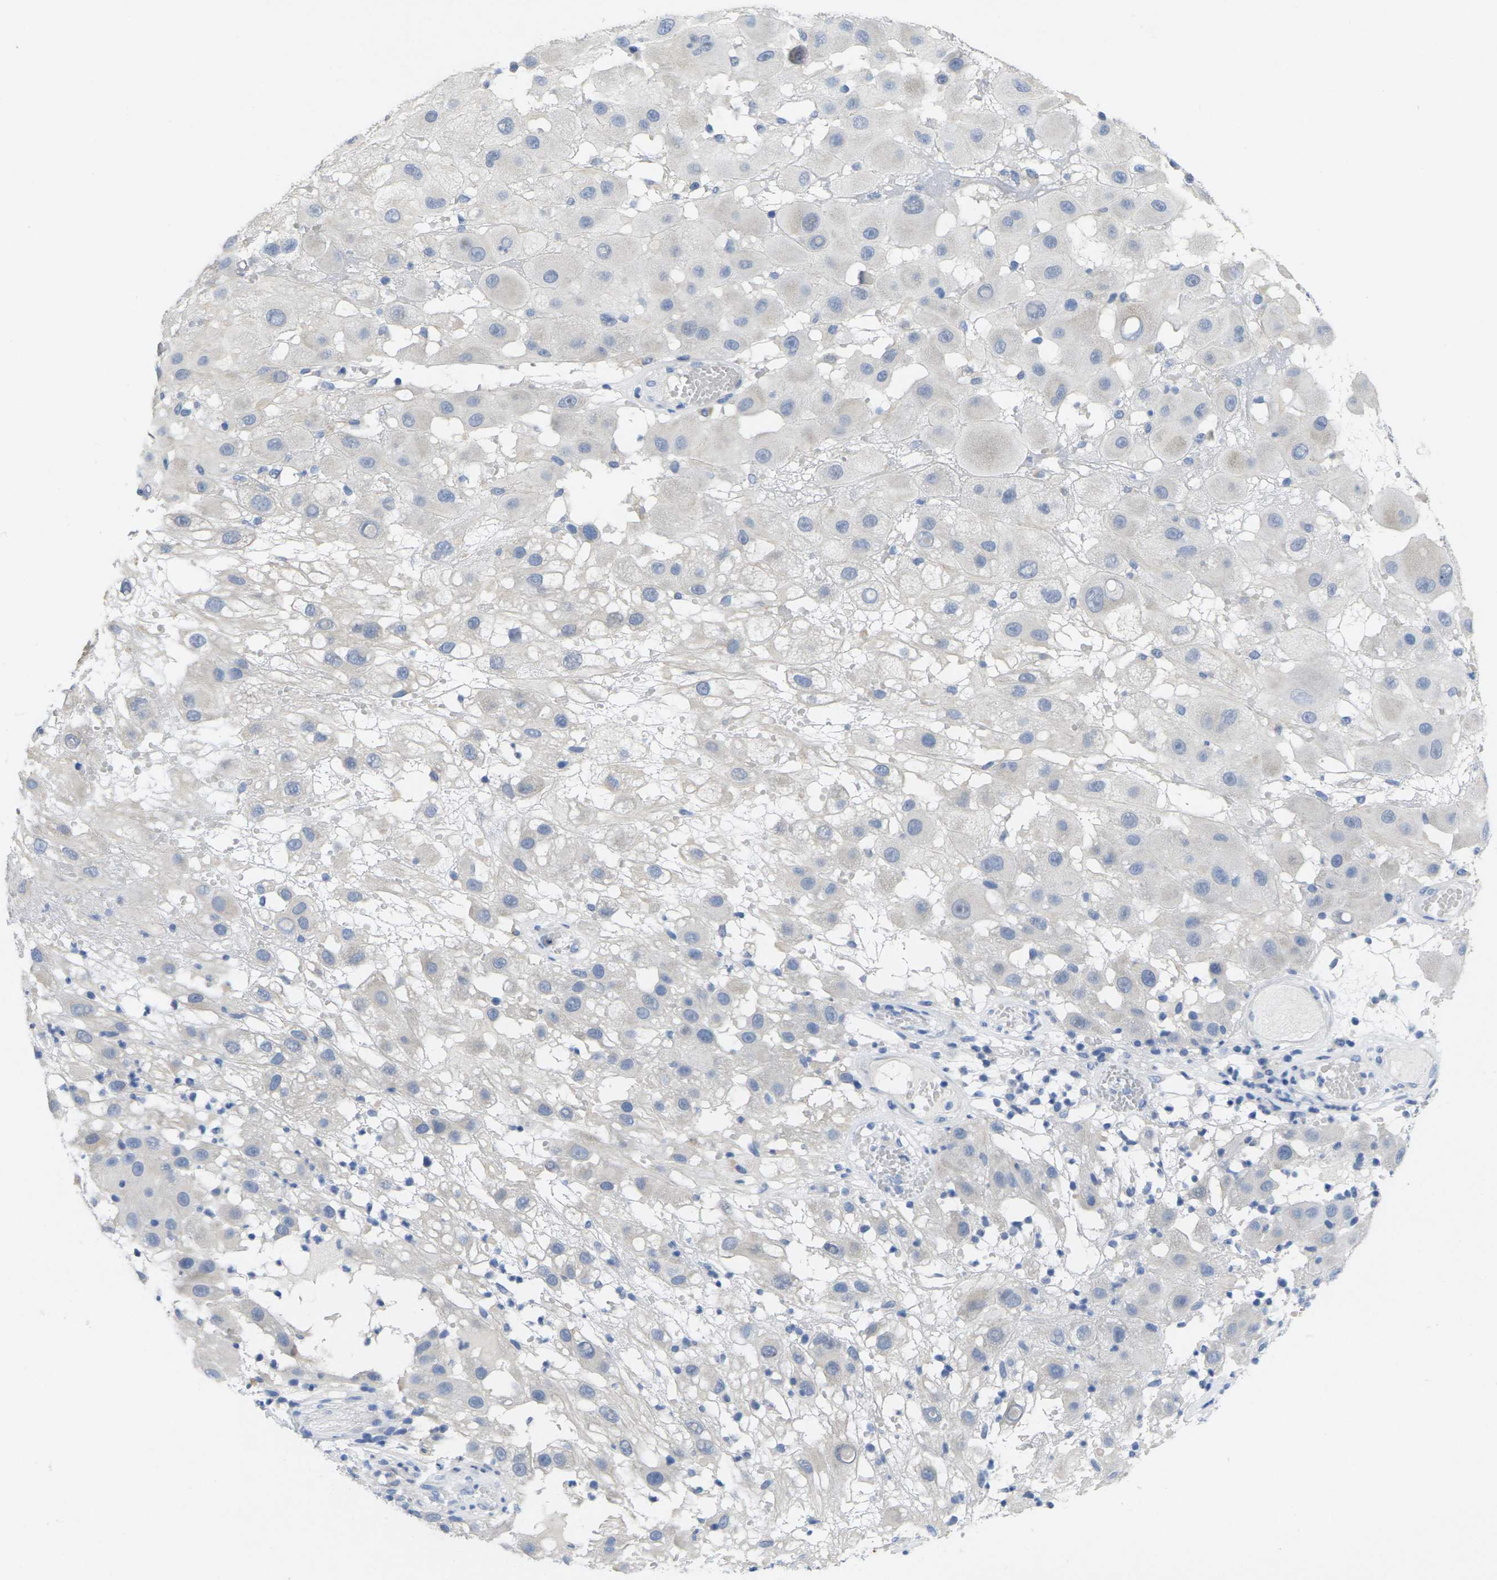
{"staining": {"intensity": "negative", "quantity": "none", "location": "none"}, "tissue": "melanoma", "cell_type": "Tumor cells", "image_type": "cancer", "snomed": [{"axis": "morphology", "description": "Malignant melanoma, NOS"}, {"axis": "topography", "description": "Skin"}], "caption": "There is no significant staining in tumor cells of melanoma.", "gene": "TNNI3", "patient": {"sex": "female", "age": 81}}